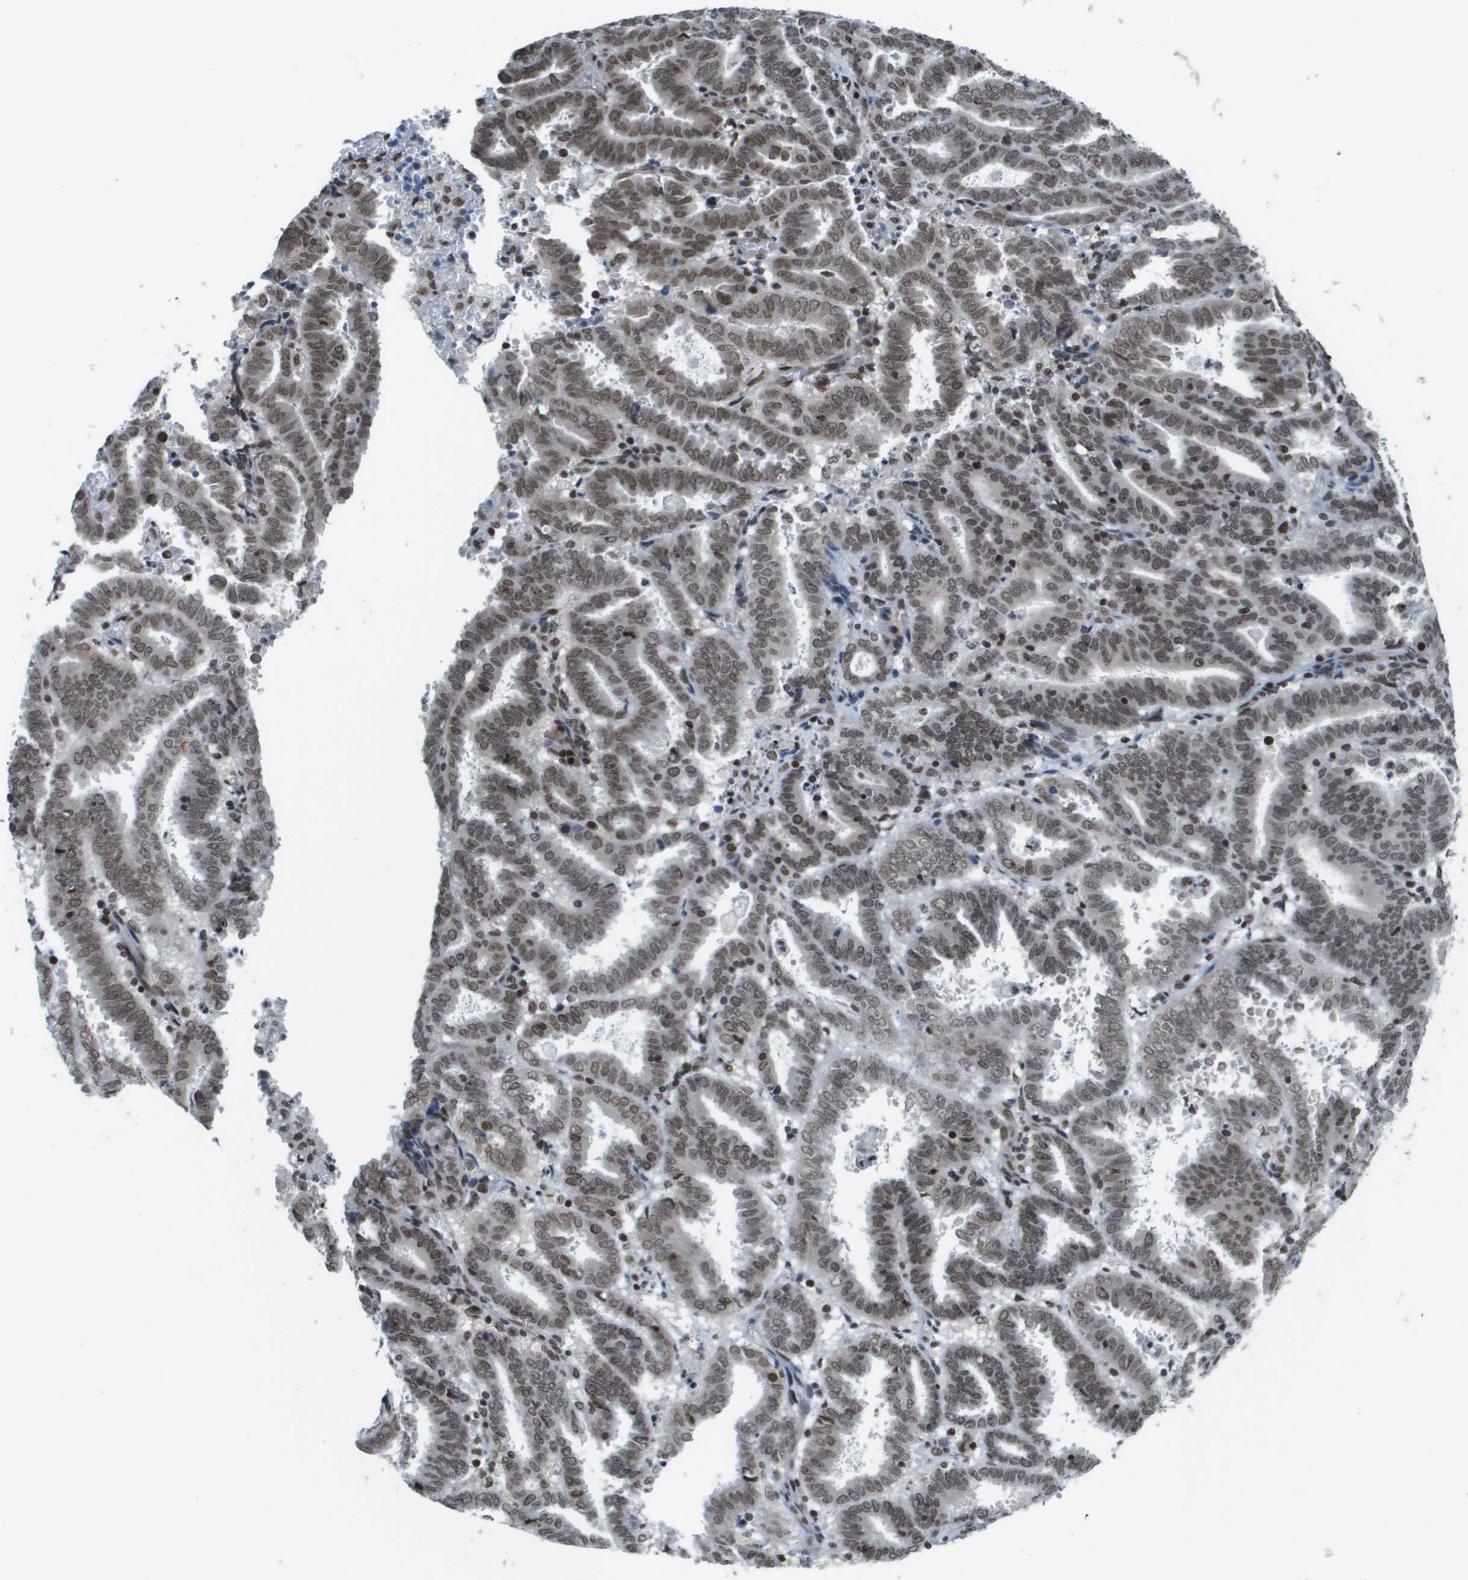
{"staining": {"intensity": "moderate", "quantity": ">75%", "location": "nuclear"}, "tissue": "endometrial cancer", "cell_type": "Tumor cells", "image_type": "cancer", "snomed": [{"axis": "morphology", "description": "Adenocarcinoma, NOS"}, {"axis": "topography", "description": "Uterus"}], "caption": "The micrograph shows staining of endometrial adenocarcinoma, revealing moderate nuclear protein staining (brown color) within tumor cells. (DAB IHC with brightfield microscopy, high magnification).", "gene": "RECQL4", "patient": {"sex": "female", "age": 83}}